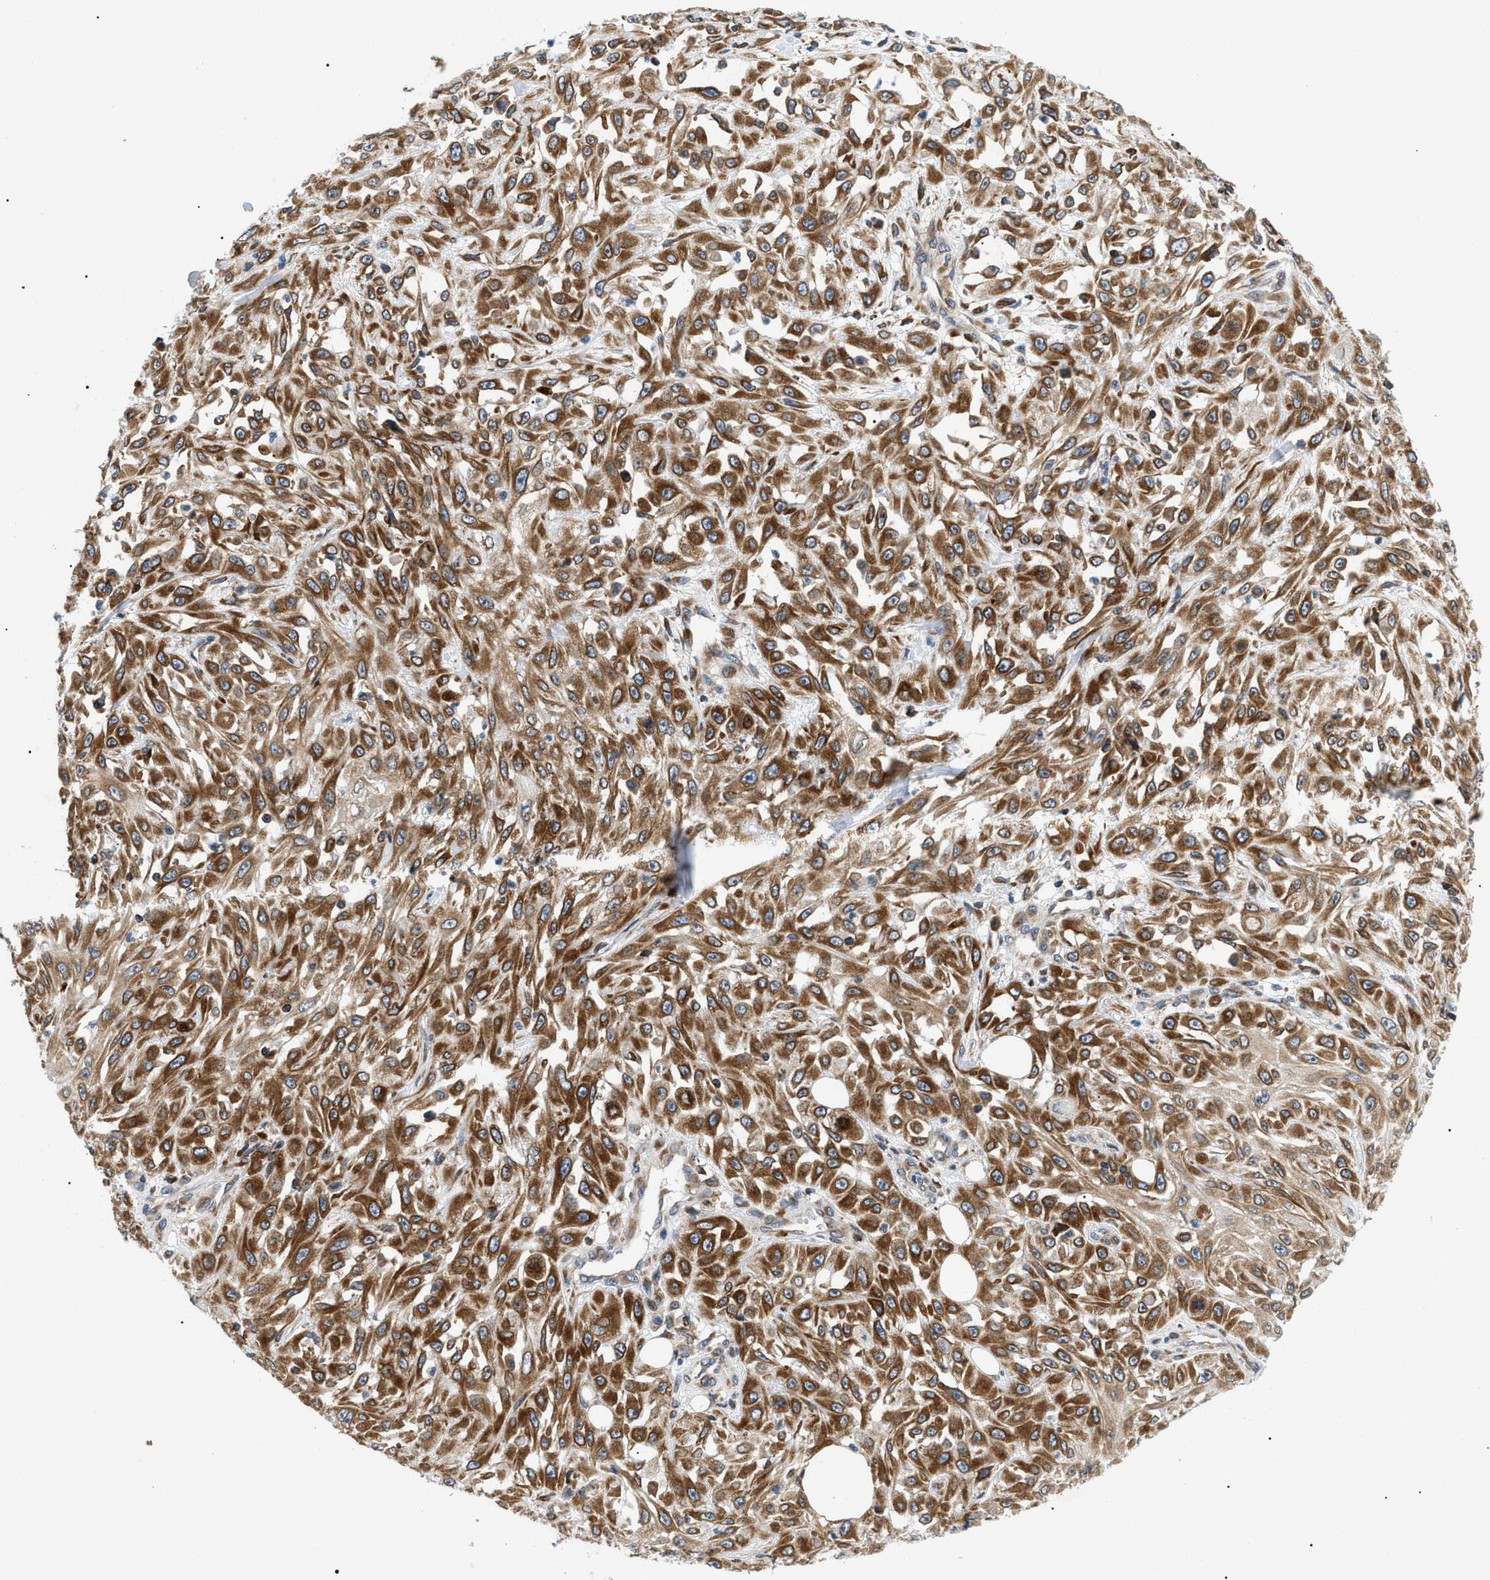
{"staining": {"intensity": "moderate", "quantity": ">75%", "location": "cytoplasmic/membranous"}, "tissue": "skin cancer", "cell_type": "Tumor cells", "image_type": "cancer", "snomed": [{"axis": "morphology", "description": "Squamous cell carcinoma, NOS"}, {"axis": "morphology", "description": "Squamous cell carcinoma, metastatic, NOS"}, {"axis": "topography", "description": "Skin"}, {"axis": "topography", "description": "Lymph node"}], "caption": "Moderate cytoplasmic/membranous staining is present in approximately >75% of tumor cells in skin squamous cell carcinoma.", "gene": "DERL1", "patient": {"sex": "male", "age": 75}}